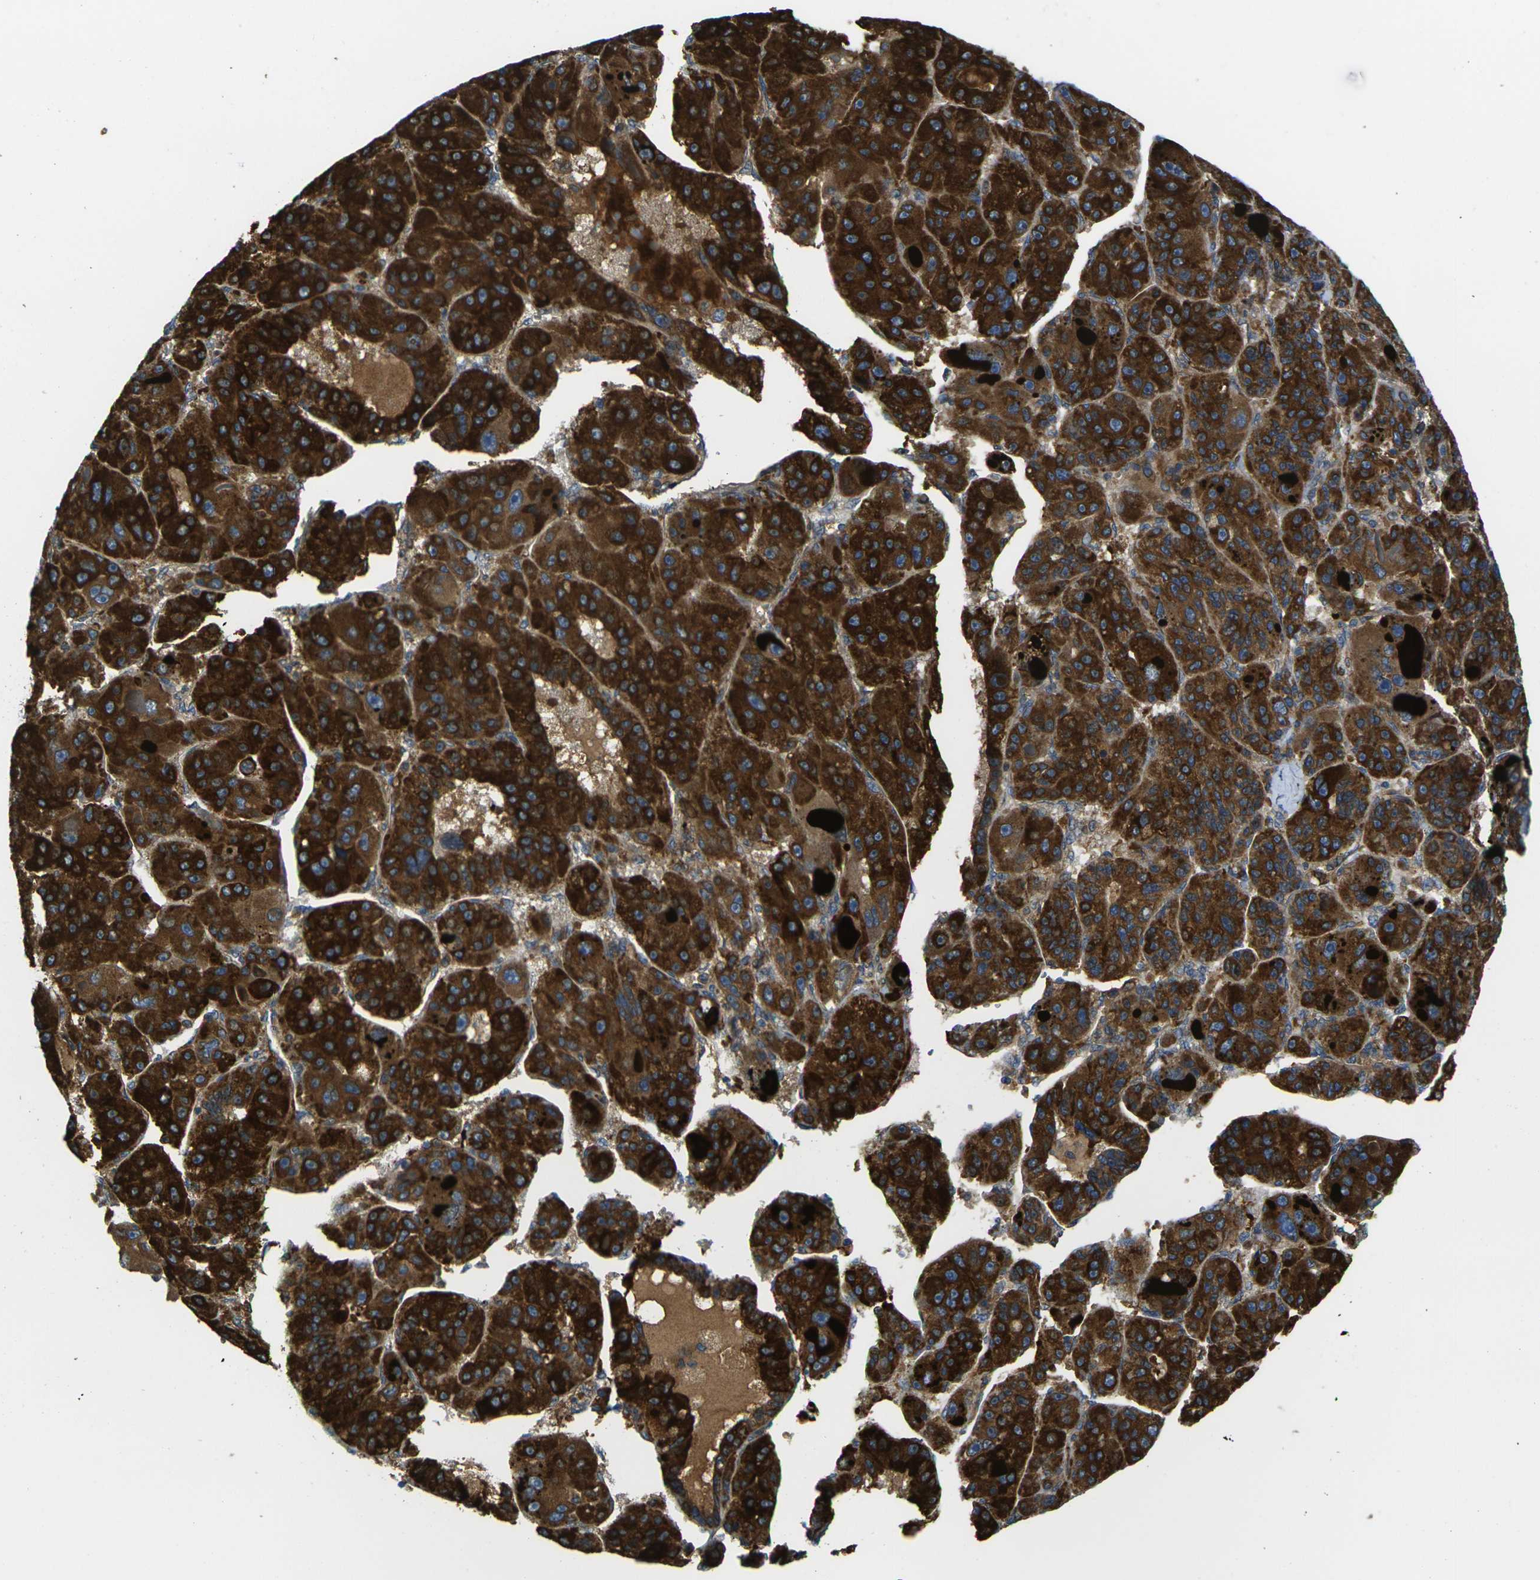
{"staining": {"intensity": "strong", "quantity": ">75%", "location": "cytoplasmic/membranous"}, "tissue": "liver cancer", "cell_type": "Tumor cells", "image_type": "cancer", "snomed": [{"axis": "morphology", "description": "Carcinoma, Hepatocellular, NOS"}, {"axis": "topography", "description": "Liver"}], "caption": "Strong cytoplasmic/membranous protein staining is appreciated in about >75% of tumor cells in liver cancer (hepatocellular carcinoma).", "gene": "FZD1", "patient": {"sex": "male", "age": 76}}